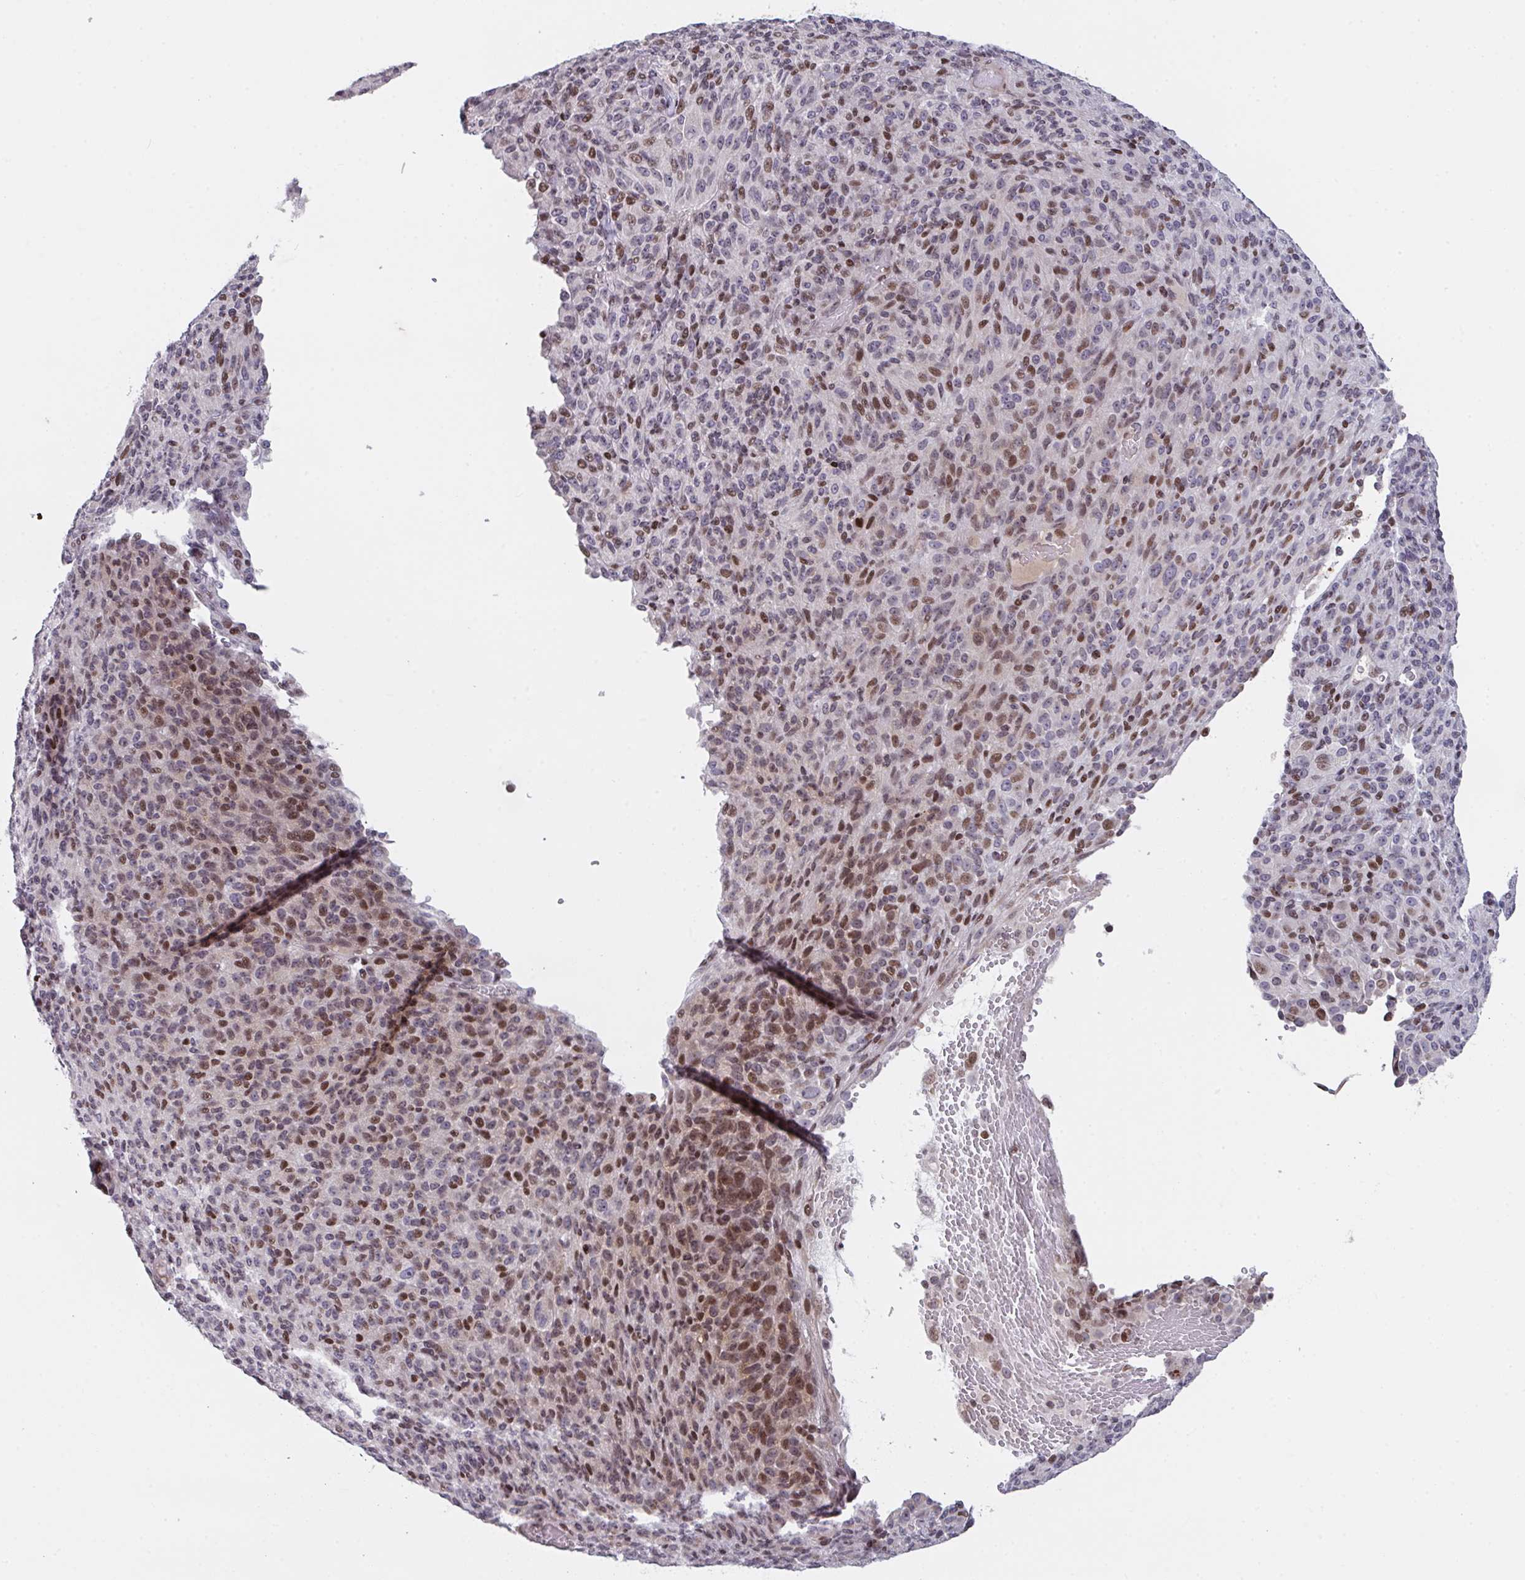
{"staining": {"intensity": "moderate", "quantity": "25%-75%", "location": "nuclear"}, "tissue": "melanoma", "cell_type": "Tumor cells", "image_type": "cancer", "snomed": [{"axis": "morphology", "description": "Malignant melanoma, Metastatic site"}, {"axis": "topography", "description": "Brain"}], "caption": "The image reveals a brown stain indicating the presence of a protein in the nuclear of tumor cells in melanoma.", "gene": "PCDHB8", "patient": {"sex": "female", "age": 56}}